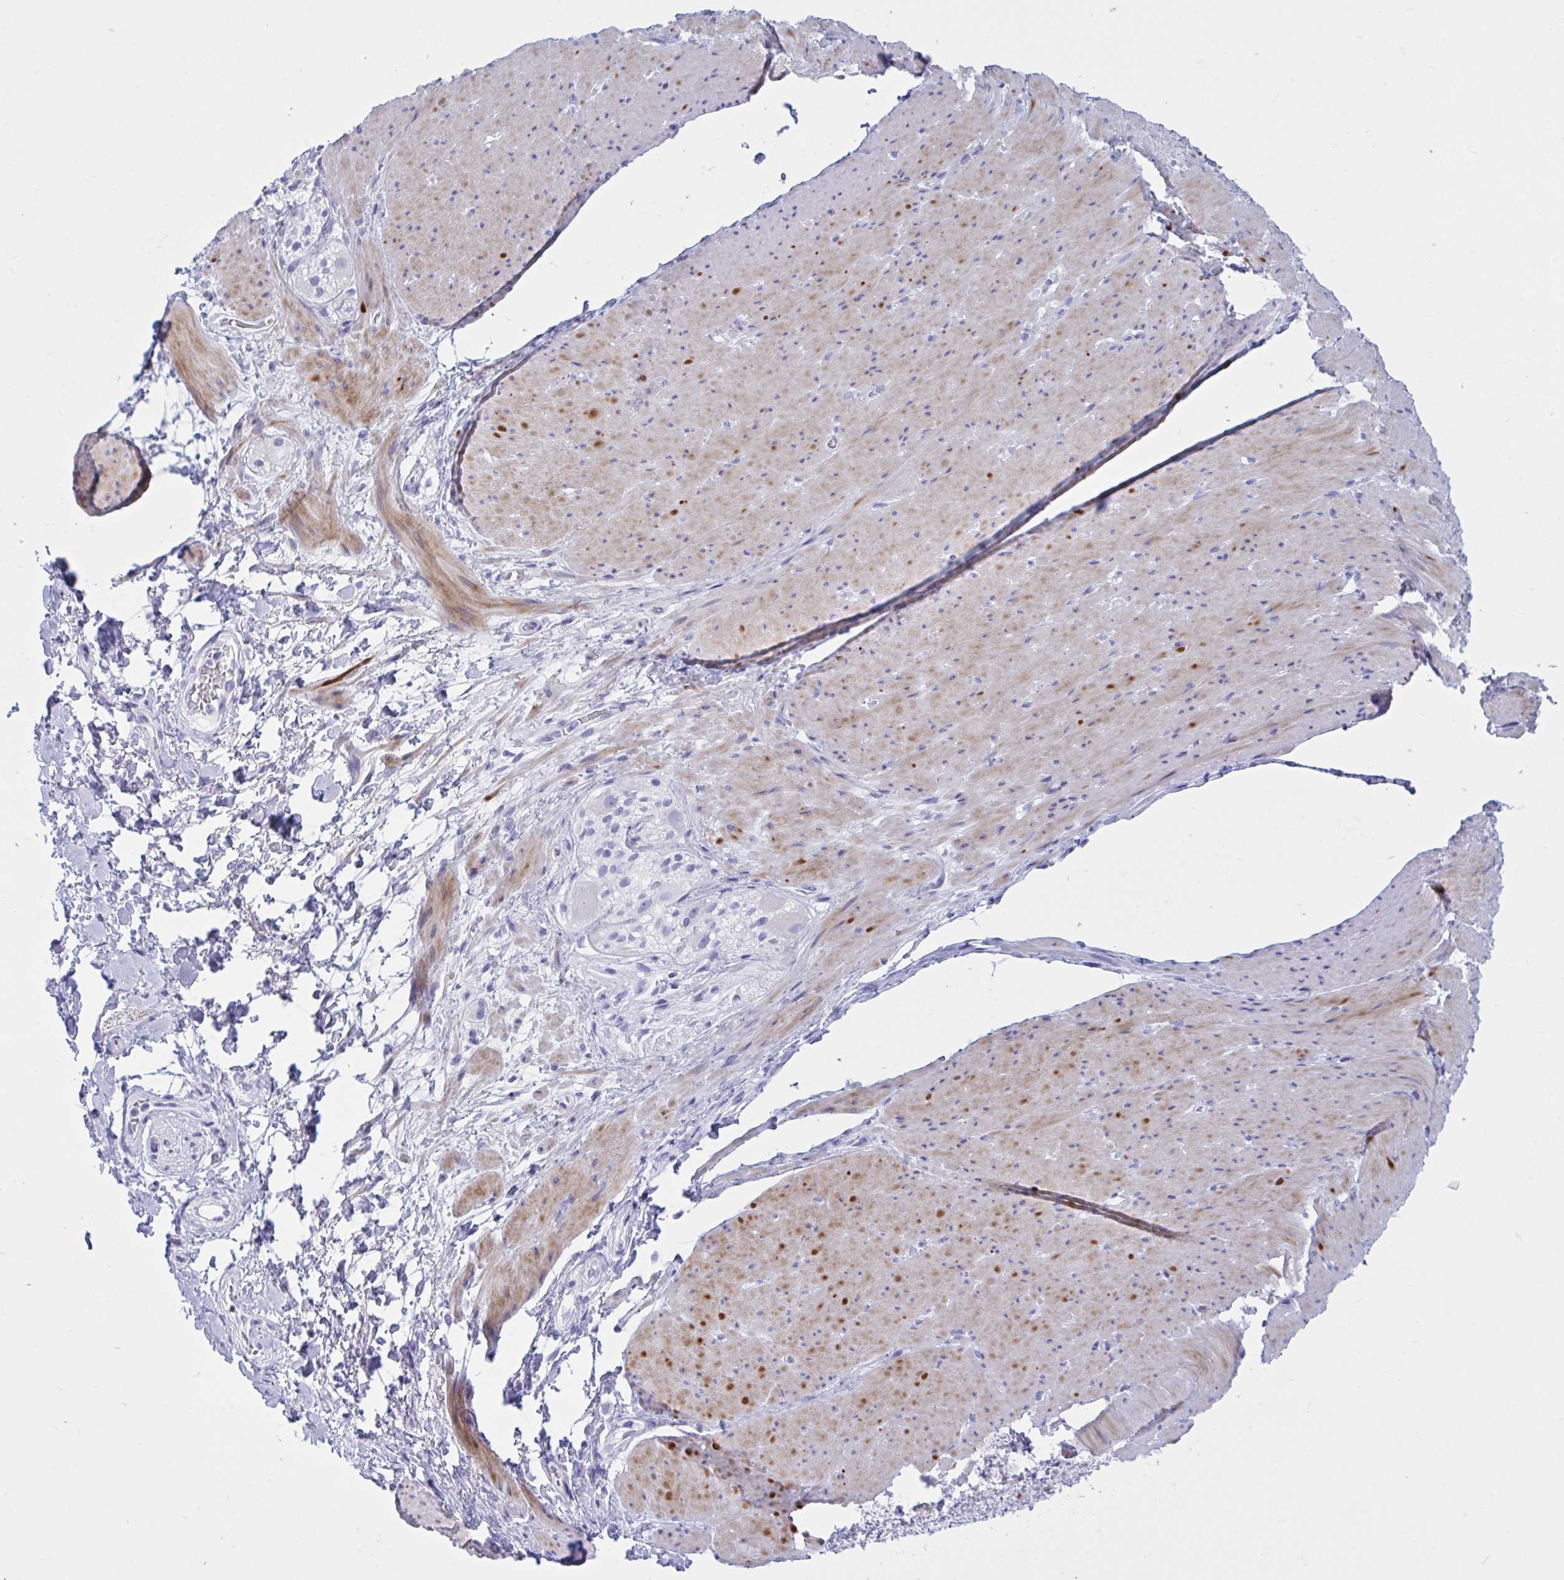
{"staining": {"intensity": "strong", "quantity": "25%-75%", "location": "cytoplasmic/membranous"}, "tissue": "smooth muscle", "cell_type": "Smooth muscle cells", "image_type": "normal", "snomed": [{"axis": "morphology", "description": "Normal tissue, NOS"}, {"axis": "topography", "description": "Smooth muscle"}, {"axis": "topography", "description": "Rectum"}], "caption": "This micrograph demonstrates immunohistochemistry staining of unremarkable smooth muscle, with high strong cytoplasmic/membranous expression in approximately 25%-75% of smooth muscle cells.", "gene": "OXLD1", "patient": {"sex": "male", "age": 53}}